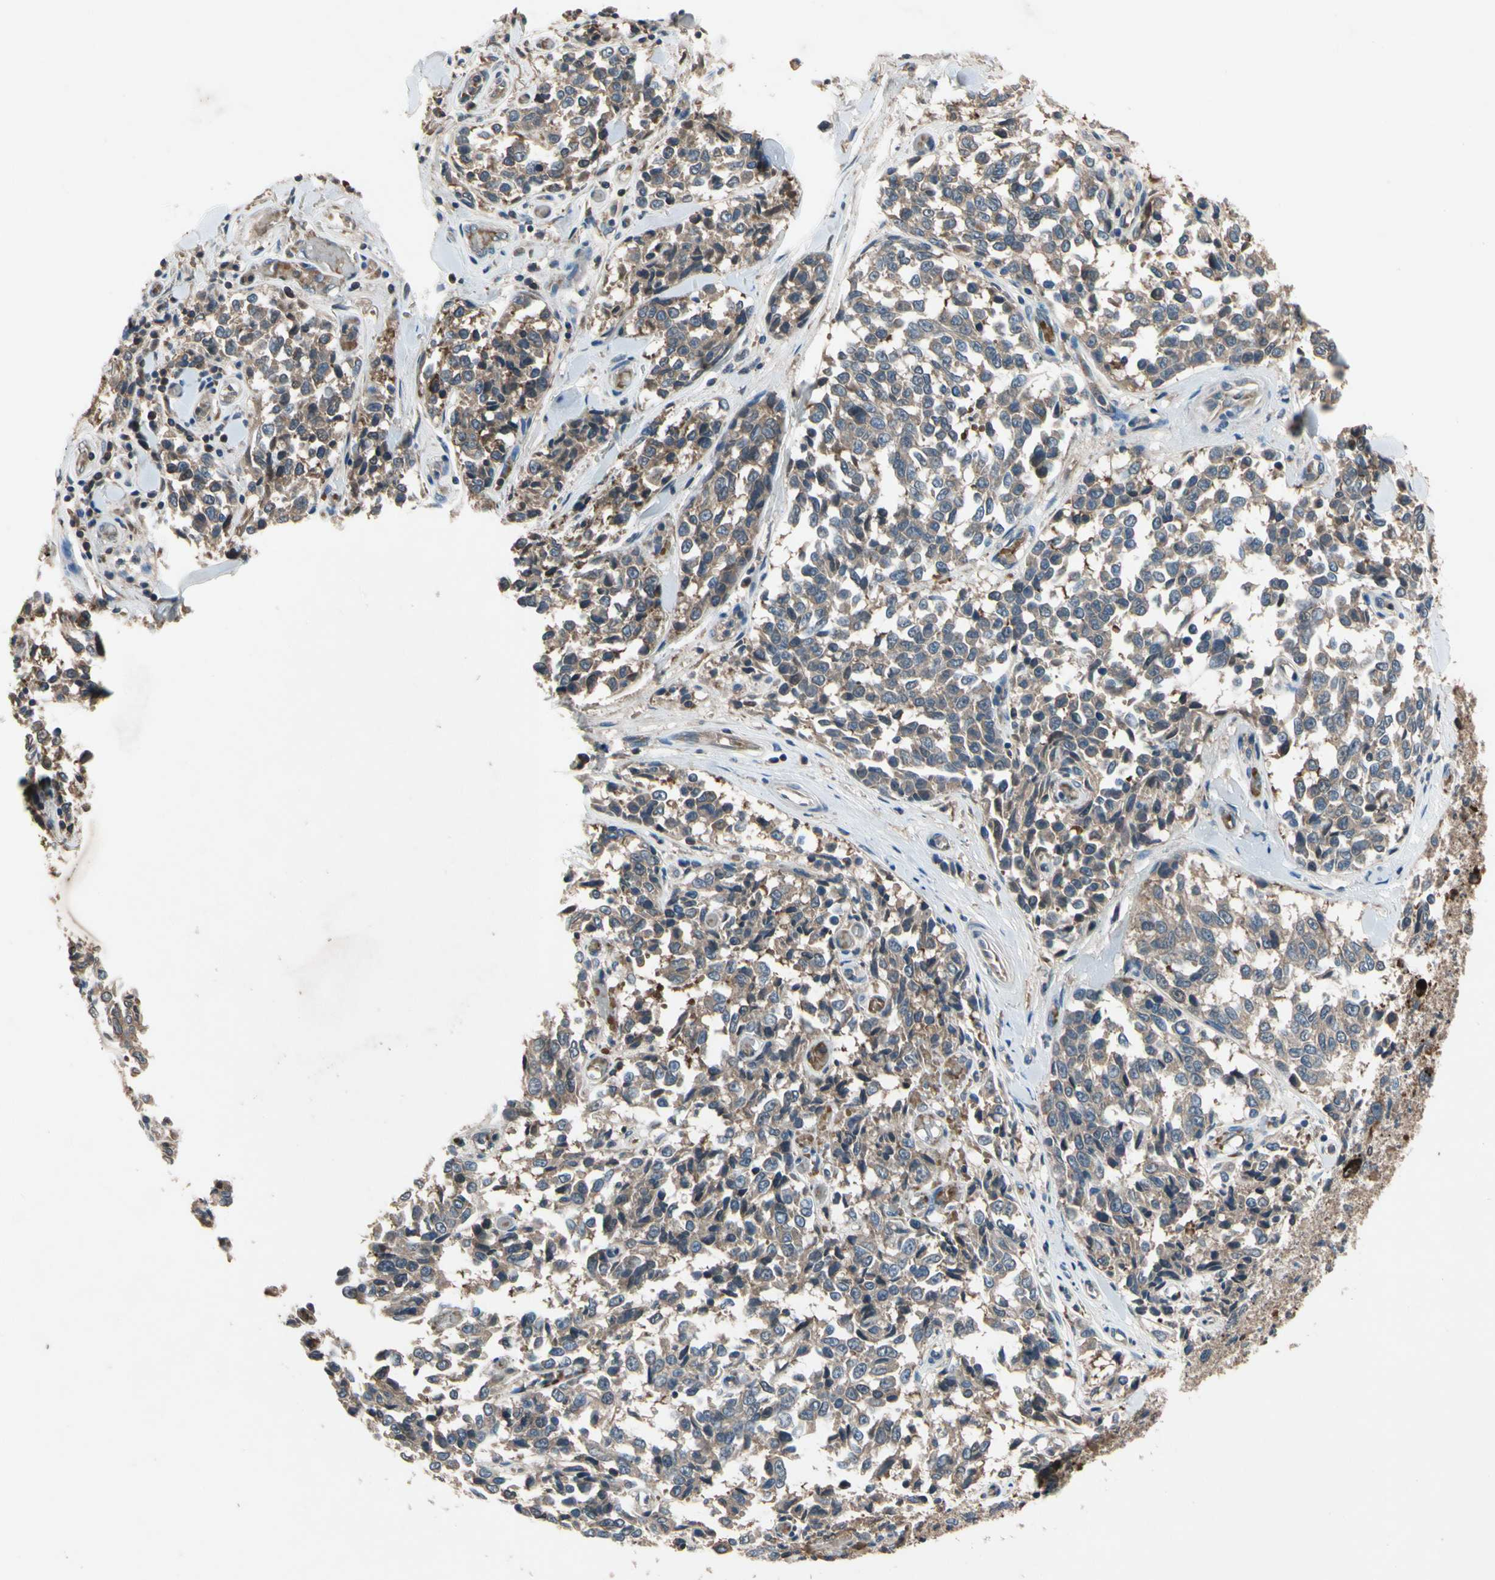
{"staining": {"intensity": "weak", "quantity": ">75%", "location": "cytoplasmic/membranous"}, "tissue": "melanoma", "cell_type": "Tumor cells", "image_type": "cancer", "snomed": [{"axis": "morphology", "description": "Malignant melanoma, NOS"}, {"axis": "topography", "description": "Skin"}], "caption": "This histopathology image shows immunohistochemistry (IHC) staining of human malignant melanoma, with low weak cytoplasmic/membranous staining in approximately >75% of tumor cells.", "gene": "IL1RL1", "patient": {"sex": "female", "age": 64}}